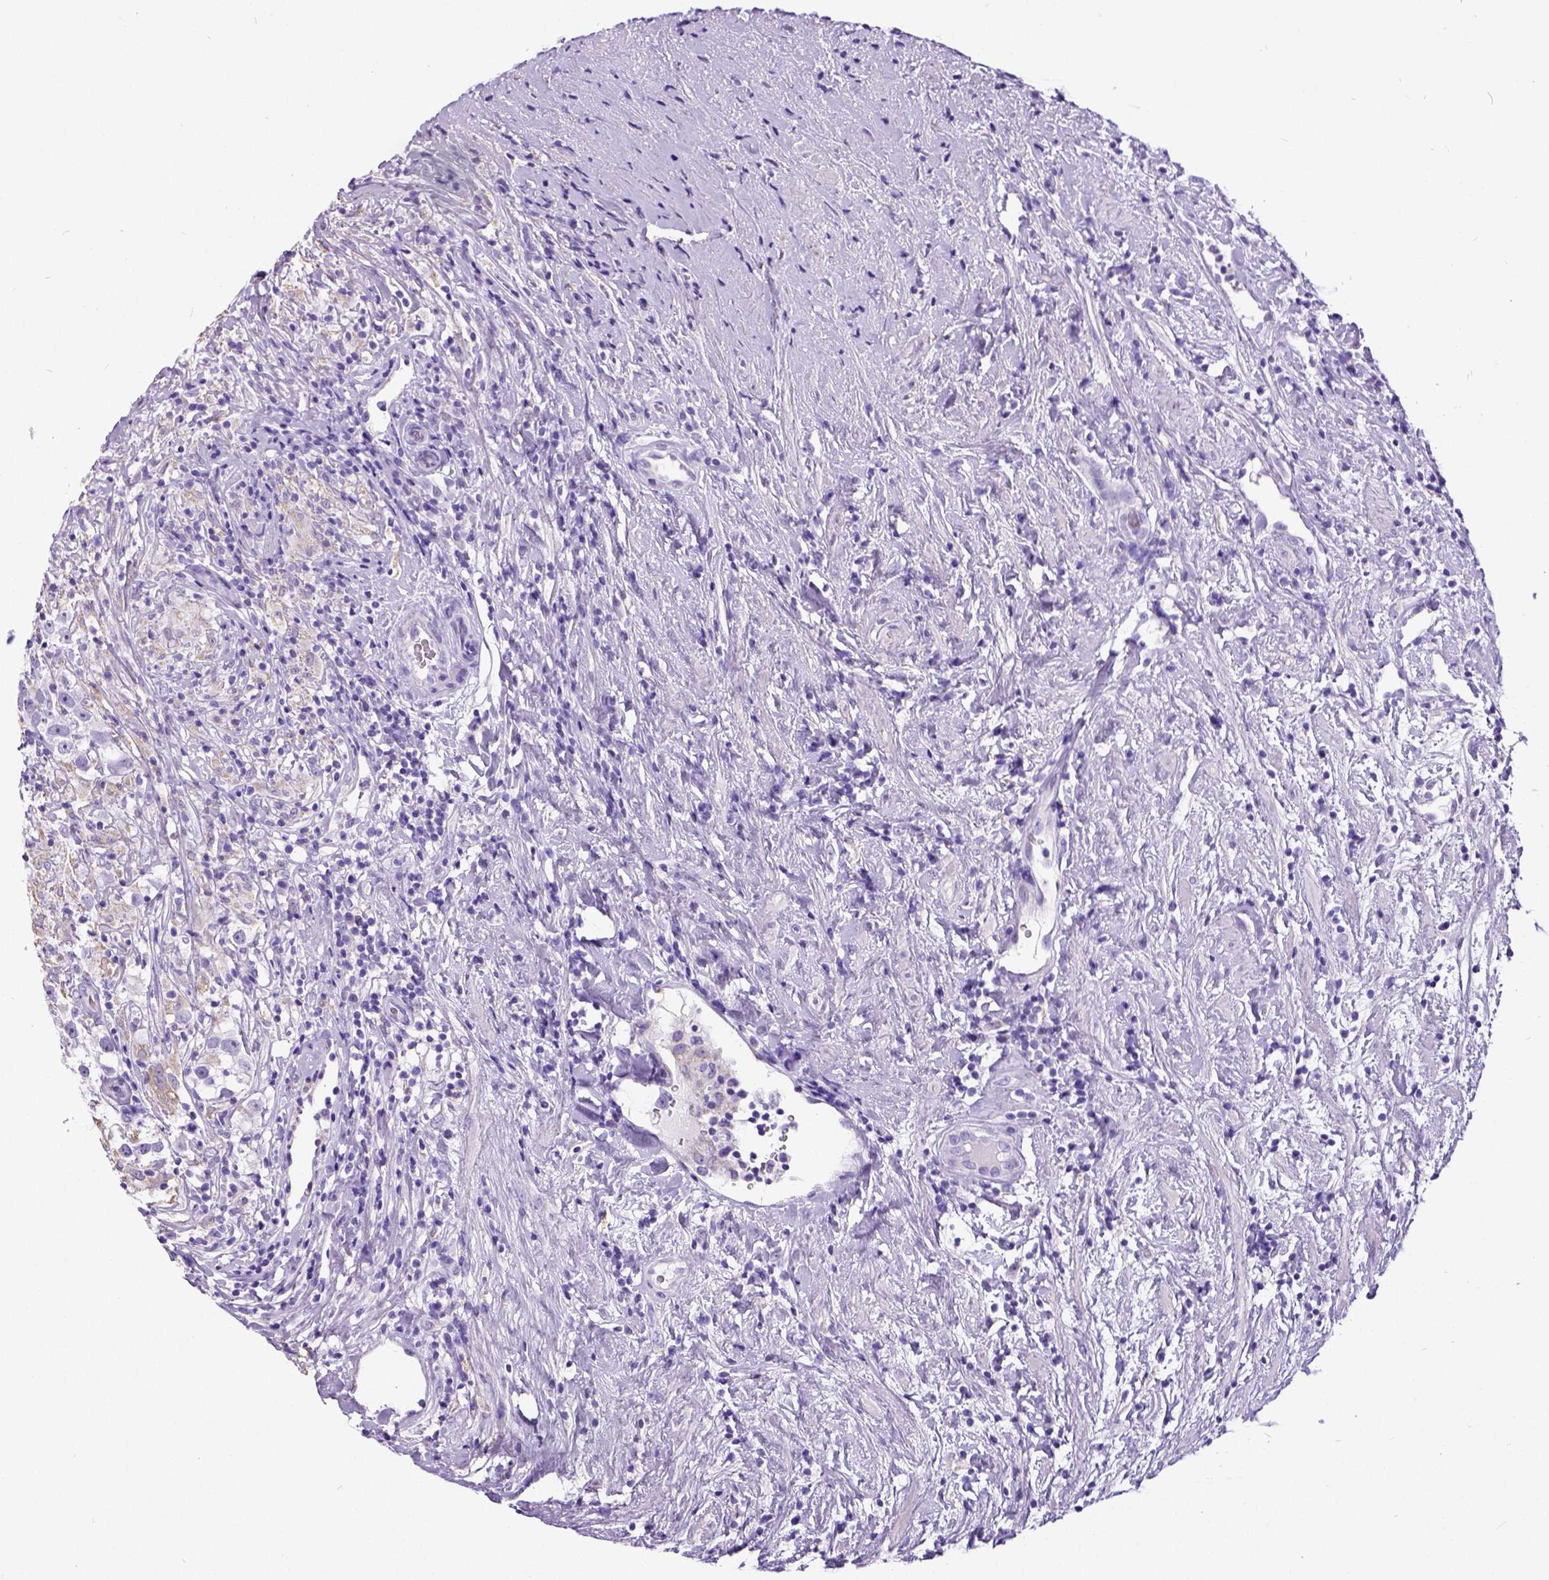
{"staining": {"intensity": "negative", "quantity": "none", "location": "none"}, "tissue": "testis cancer", "cell_type": "Tumor cells", "image_type": "cancer", "snomed": [{"axis": "morphology", "description": "Seminoma, NOS"}, {"axis": "topography", "description": "Testis"}], "caption": "Immunohistochemical staining of human testis seminoma exhibits no significant positivity in tumor cells.", "gene": "SATB2", "patient": {"sex": "male", "age": 46}}